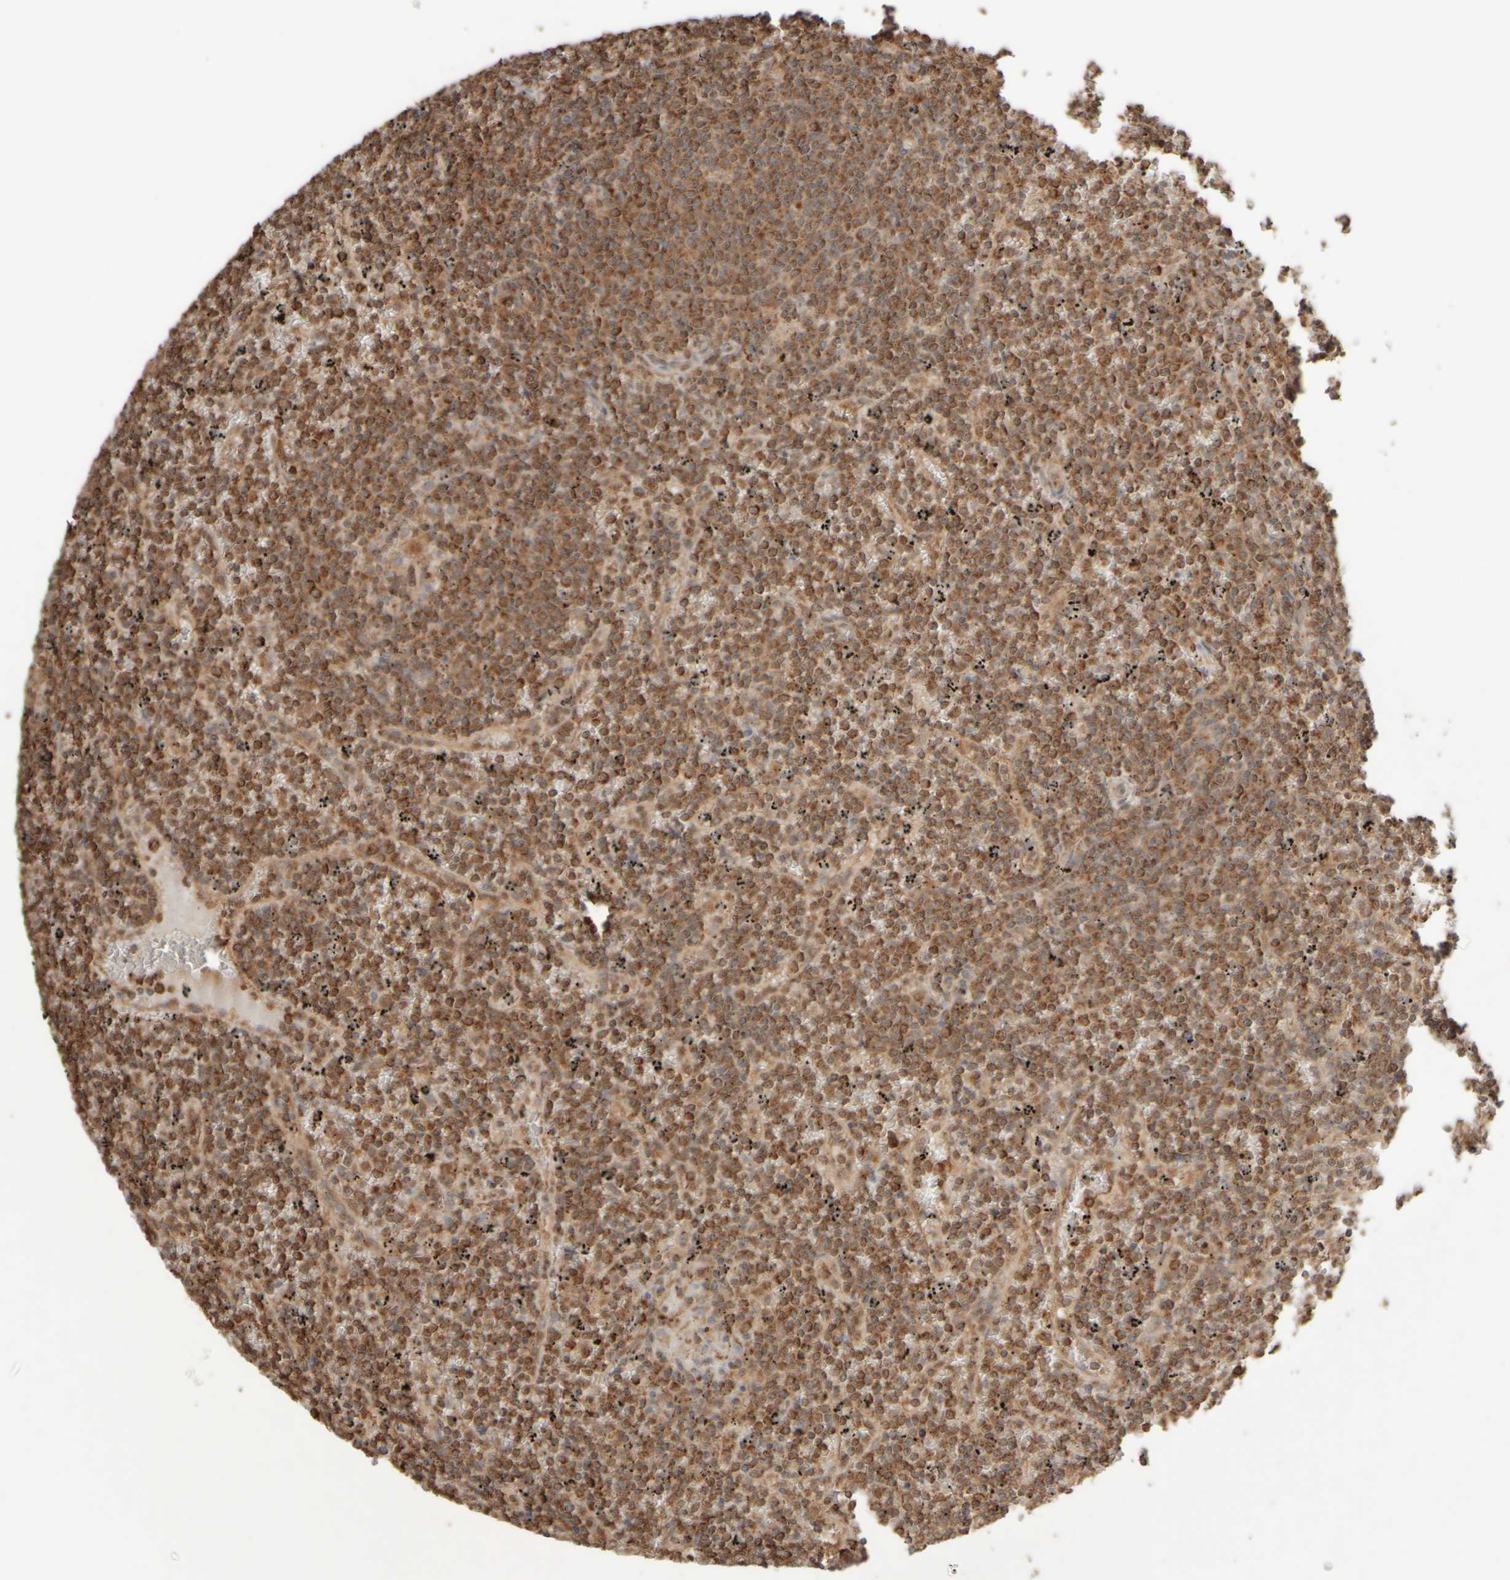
{"staining": {"intensity": "strong", "quantity": "25%-75%", "location": "cytoplasmic/membranous"}, "tissue": "lymphoma", "cell_type": "Tumor cells", "image_type": "cancer", "snomed": [{"axis": "morphology", "description": "Malignant lymphoma, non-Hodgkin's type, Low grade"}, {"axis": "topography", "description": "Spleen"}], "caption": "This histopathology image displays immunohistochemistry (IHC) staining of human malignant lymphoma, non-Hodgkin's type (low-grade), with high strong cytoplasmic/membranous staining in approximately 25%-75% of tumor cells.", "gene": "EIF2B3", "patient": {"sex": "female", "age": 19}}